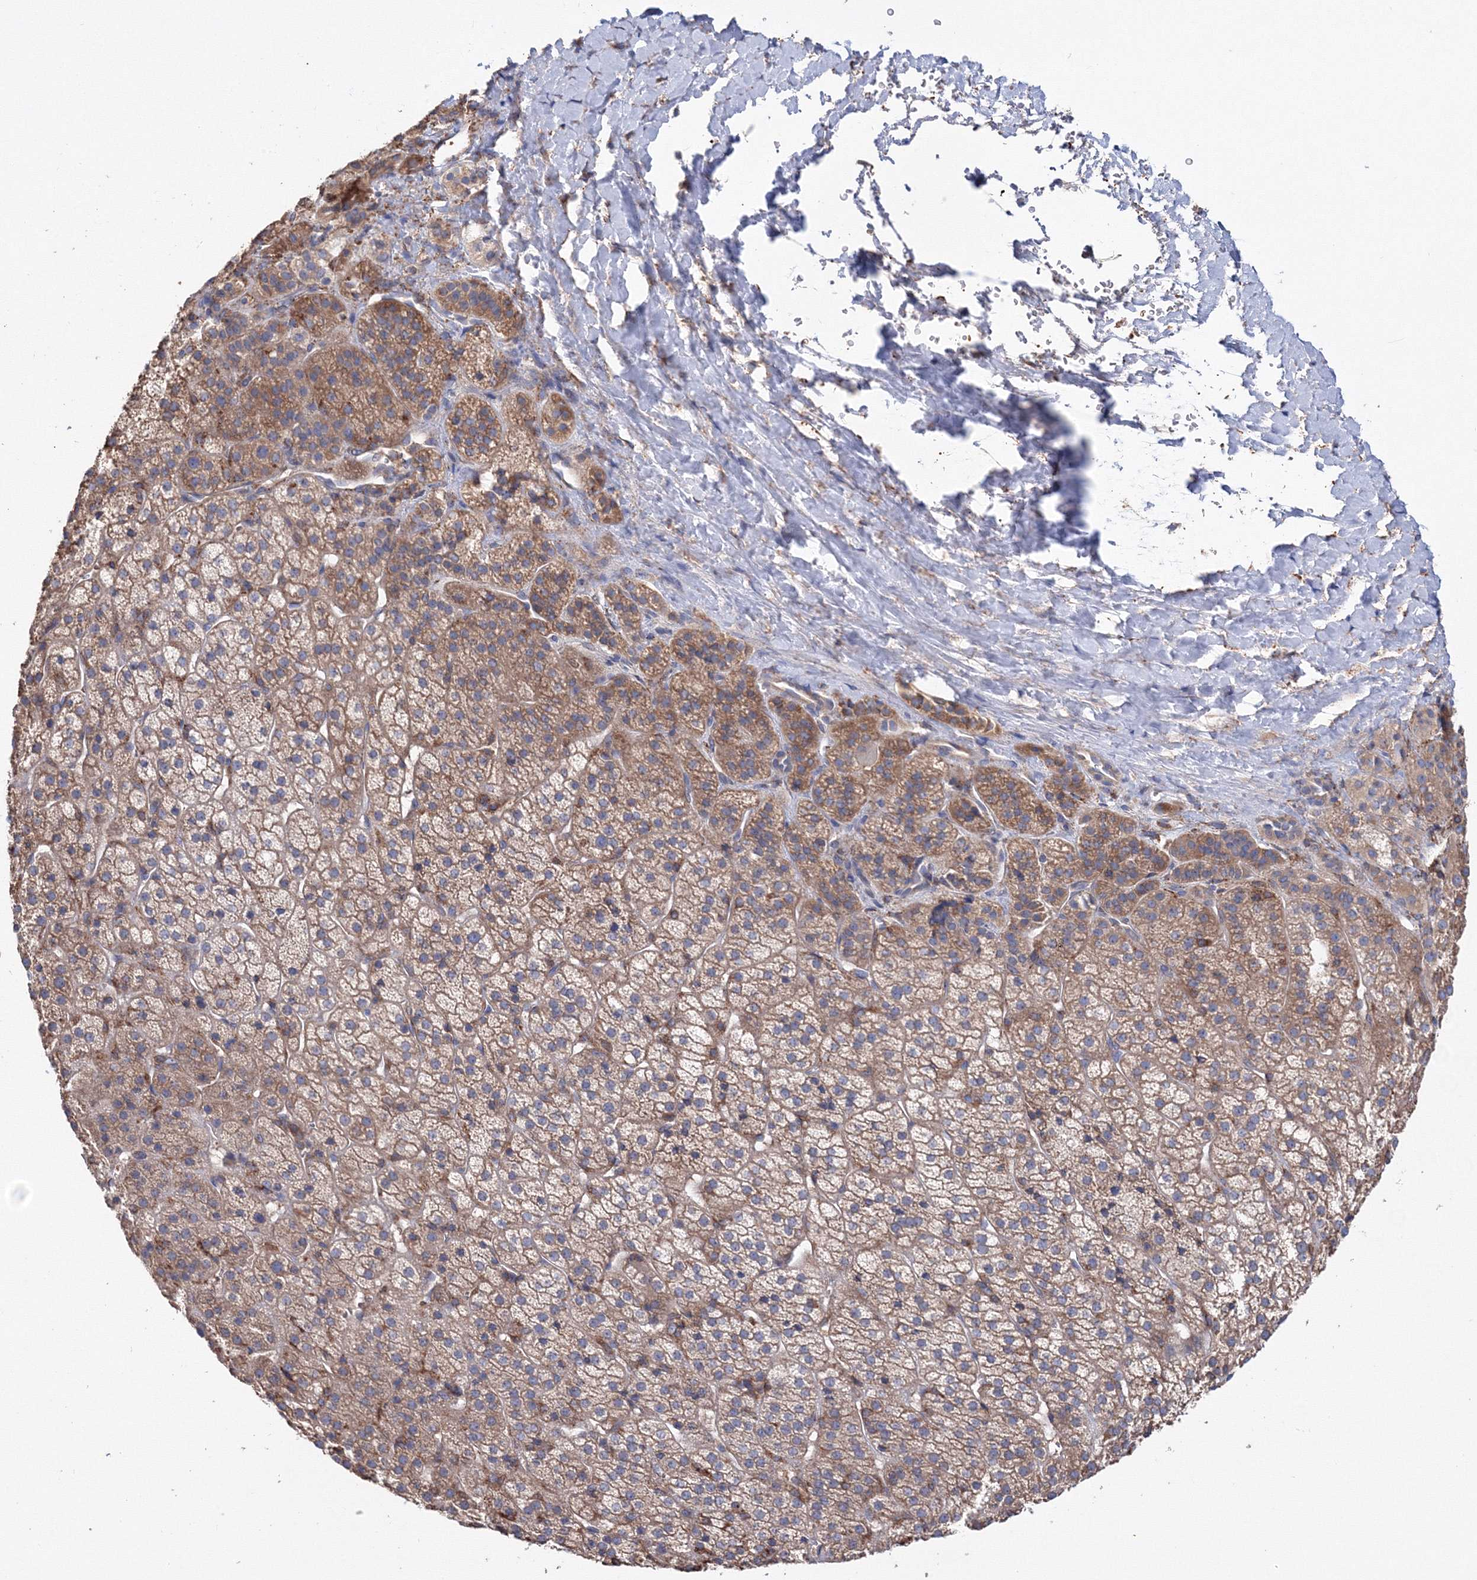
{"staining": {"intensity": "moderate", "quantity": "25%-75%", "location": "cytoplasmic/membranous"}, "tissue": "adrenal gland", "cell_type": "Glandular cells", "image_type": "normal", "snomed": [{"axis": "morphology", "description": "Normal tissue, NOS"}, {"axis": "topography", "description": "Adrenal gland"}], "caption": "This photomicrograph demonstrates benign adrenal gland stained with immunohistochemistry to label a protein in brown. The cytoplasmic/membranous of glandular cells show moderate positivity for the protein. Nuclei are counter-stained blue.", "gene": "VPS8", "patient": {"sex": "female", "age": 57}}